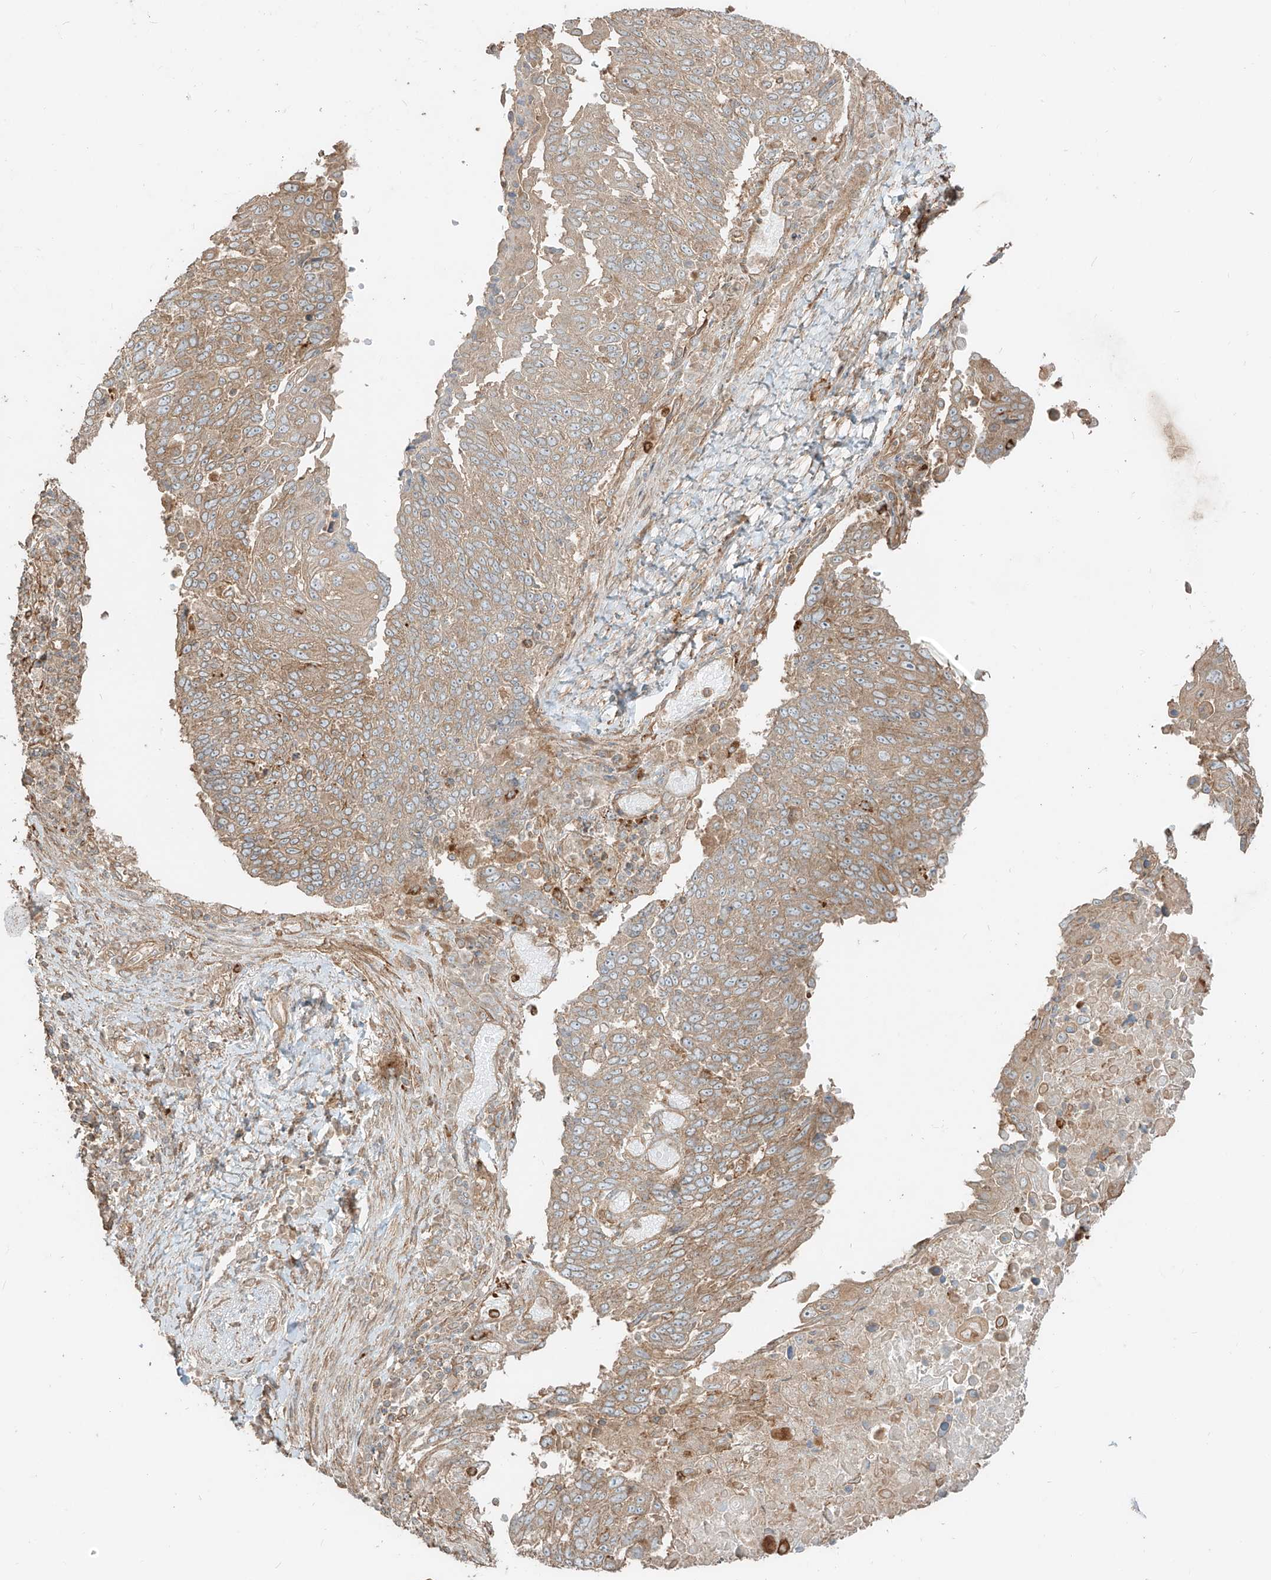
{"staining": {"intensity": "moderate", "quantity": ">75%", "location": "cytoplasmic/membranous"}, "tissue": "lung cancer", "cell_type": "Tumor cells", "image_type": "cancer", "snomed": [{"axis": "morphology", "description": "Squamous cell carcinoma, NOS"}, {"axis": "topography", "description": "Lung"}], "caption": "IHC photomicrograph of human lung cancer stained for a protein (brown), which displays medium levels of moderate cytoplasmic/membranous positivity in about >75% of tumor cells.", "gene": "CCDC115", "patient": {"sex": "male", "age": 66}}